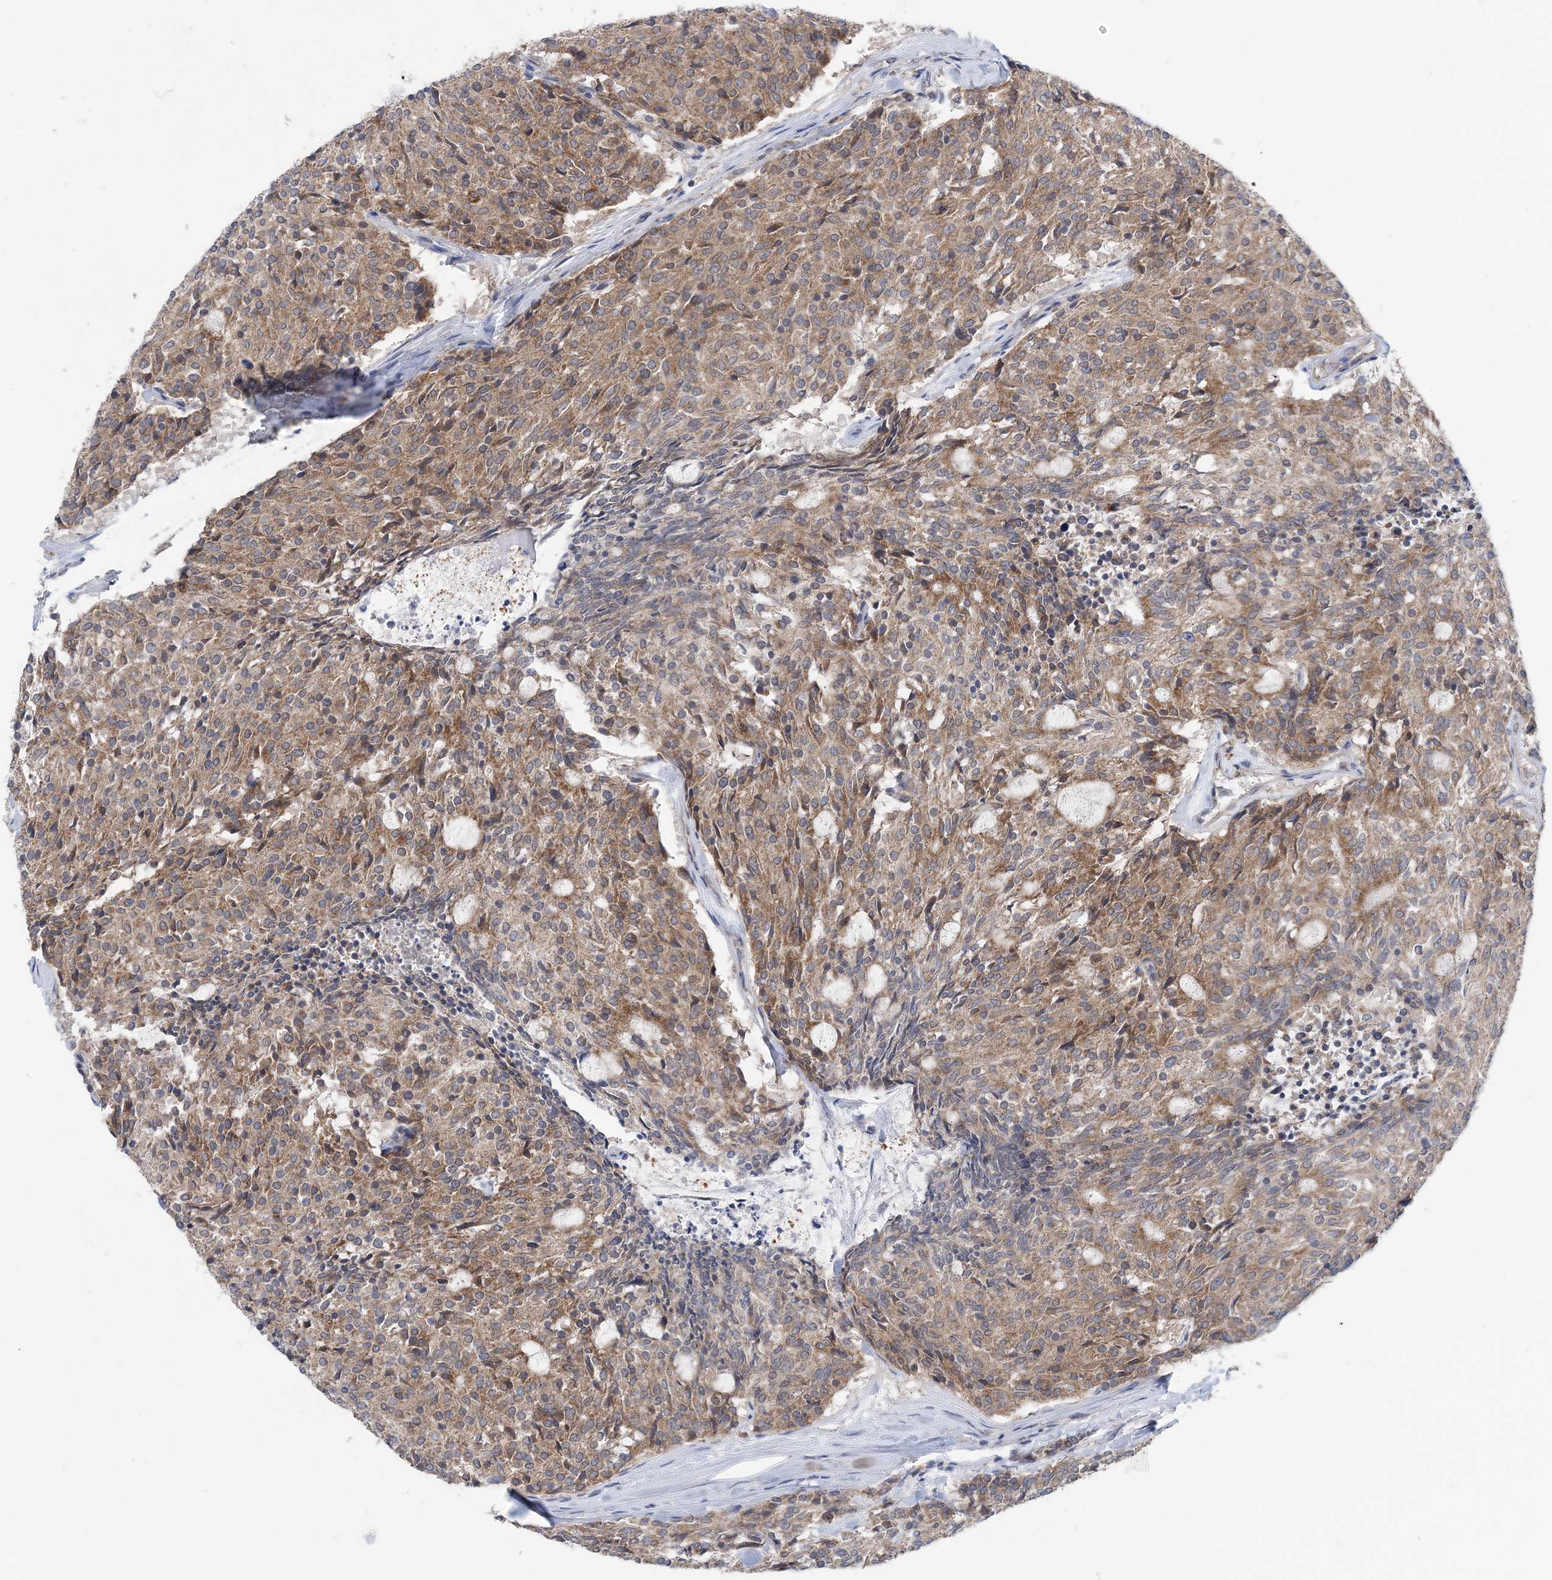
{"staining": {"intensity": "moderate", "quantity": ">75%", "location": "cytoplasmic/membranous"}, "tissue": "carcinoid", "cell_type": "Tumor cells", "image_type": "cancer", "snomed": [{"axis": "morphology", "description": "Carcinoid, malignant, NOS"}, {"axis": "topography", "description": "Pancreas"}], "caption": "Protein staining shows moderate cytoplasmic/membranous staining in about >75% of tumor cells in carcinoid. Using DAB (3,3'-diaminobenzidine) (brown) and hematoxylin (blue) stains, captured at high magnification using brightfield microscopy.", "gene": "COPE", "patient": {"sex": "female", "age": 54}}